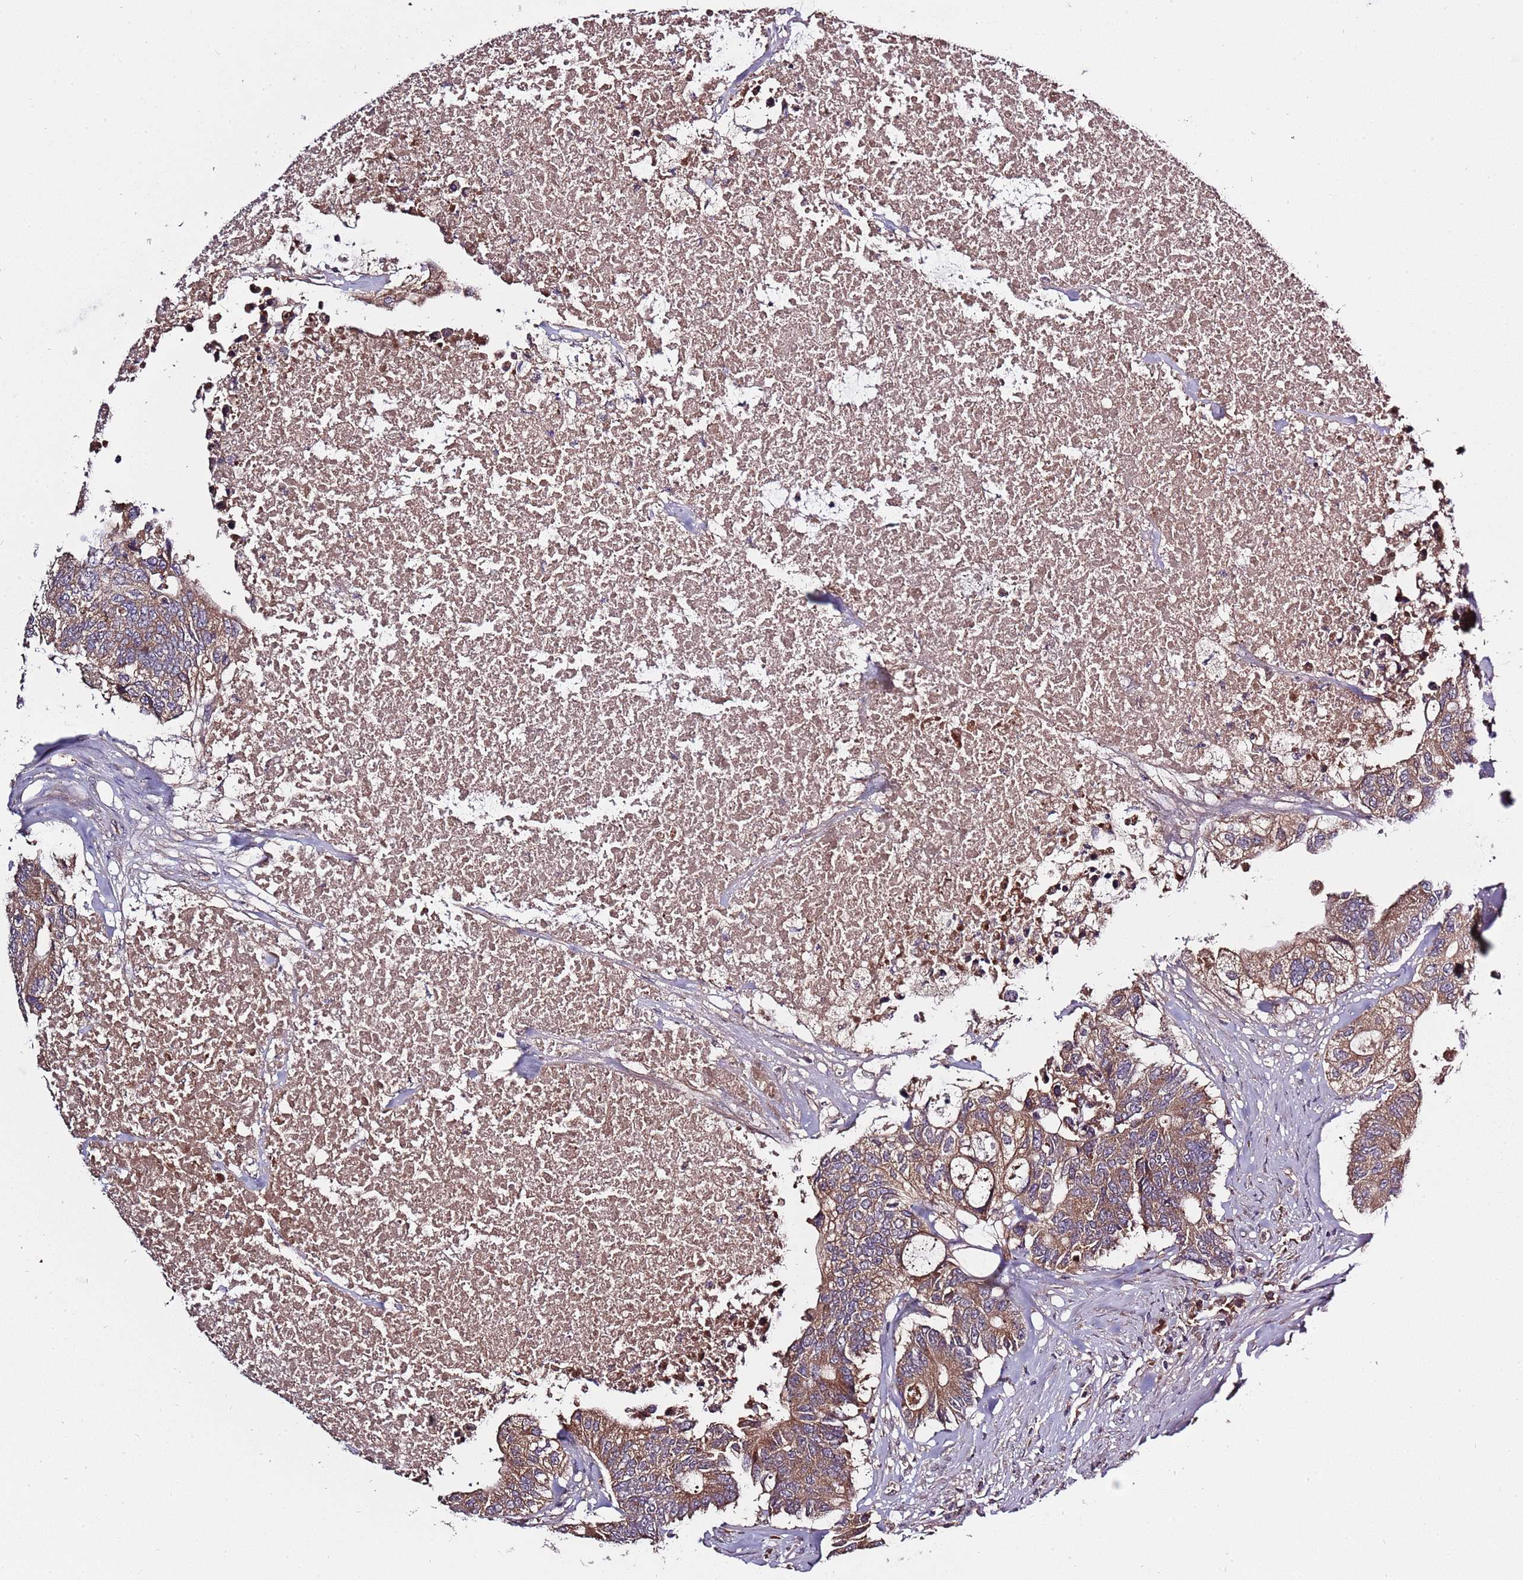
{"staining": {"intensity": "moderate", "quantity": ">75%", "location": "cytoplasmic/membranous"}, "tissue": "colorectal cancer", "cell_type": "Tumor cells", "image_type": "cancer", "snomed": [{"axis": "morphology", "description": "Adenocarcinoma, NOS"}, {"axis": "topography", "description": "Colon"}], "caption": "A histopathology image of colorectal cancer (adenocarcinoma) stained for a protein exhibits moderate cytoplasmic/membranous brown staining in tumor cells.", "gene": "USP32", "patient": {"sex": "male", "age": 71}}